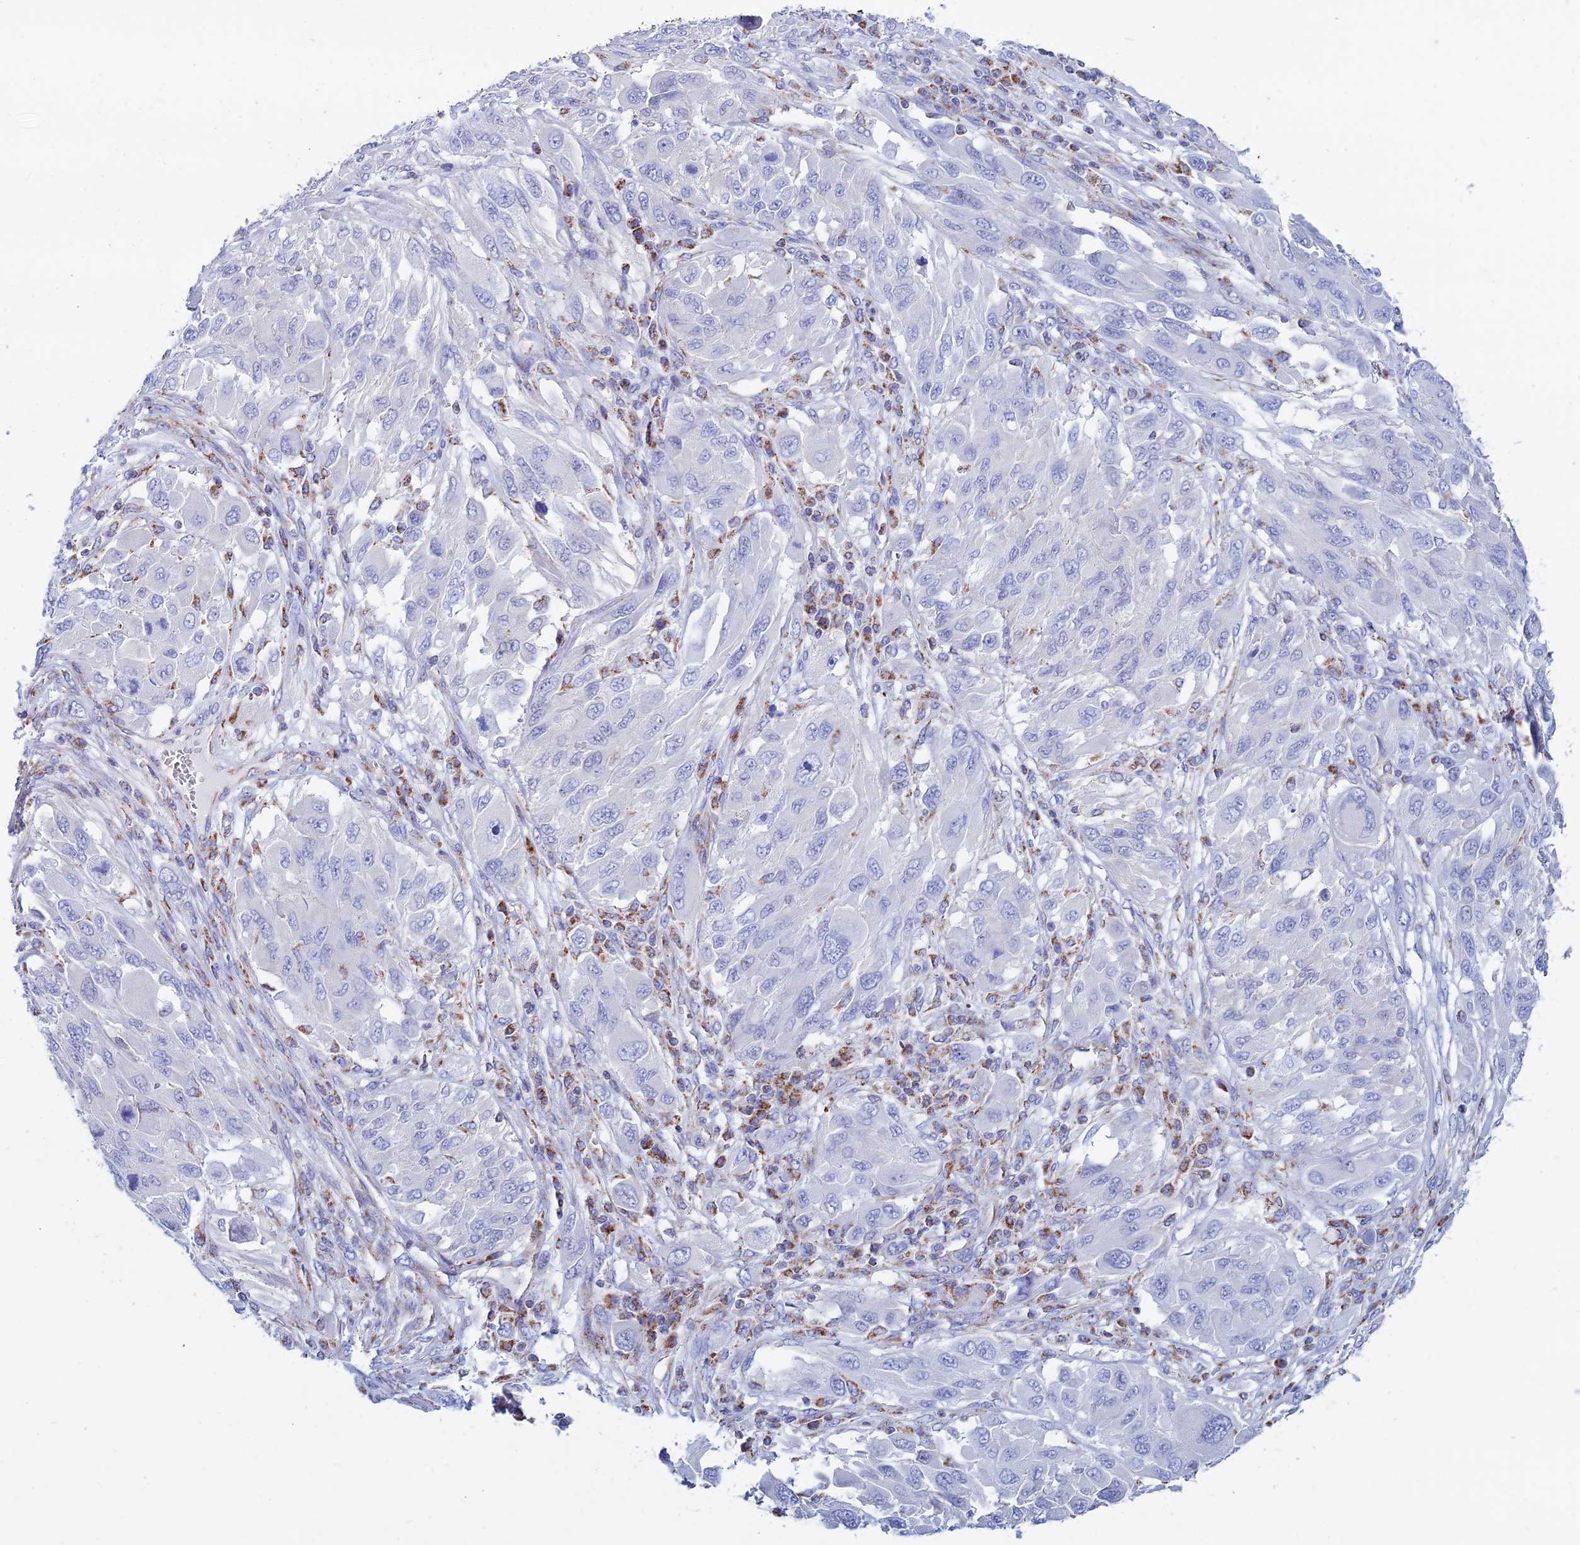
{"staining": {"intensity": "negative", "quantity": "none", "location": "none"}, "tissue": "melanoma", "cell_type": "Tumor cells", "image_type": "cancer", "snomed": [{"axis": "morphology", "description": "Malignant melanoma, NOS"}, {"axis": "topography", "description": "Skin"}], "caption": "High magnification brightfield microscopy of malignant melanoma stained with DAB (brown) and counterstained with hematoxylin (blue): tumor cells show no significant positivity.", "gene": "MGST1", "patient": {"sex": "female", "age": 91}}